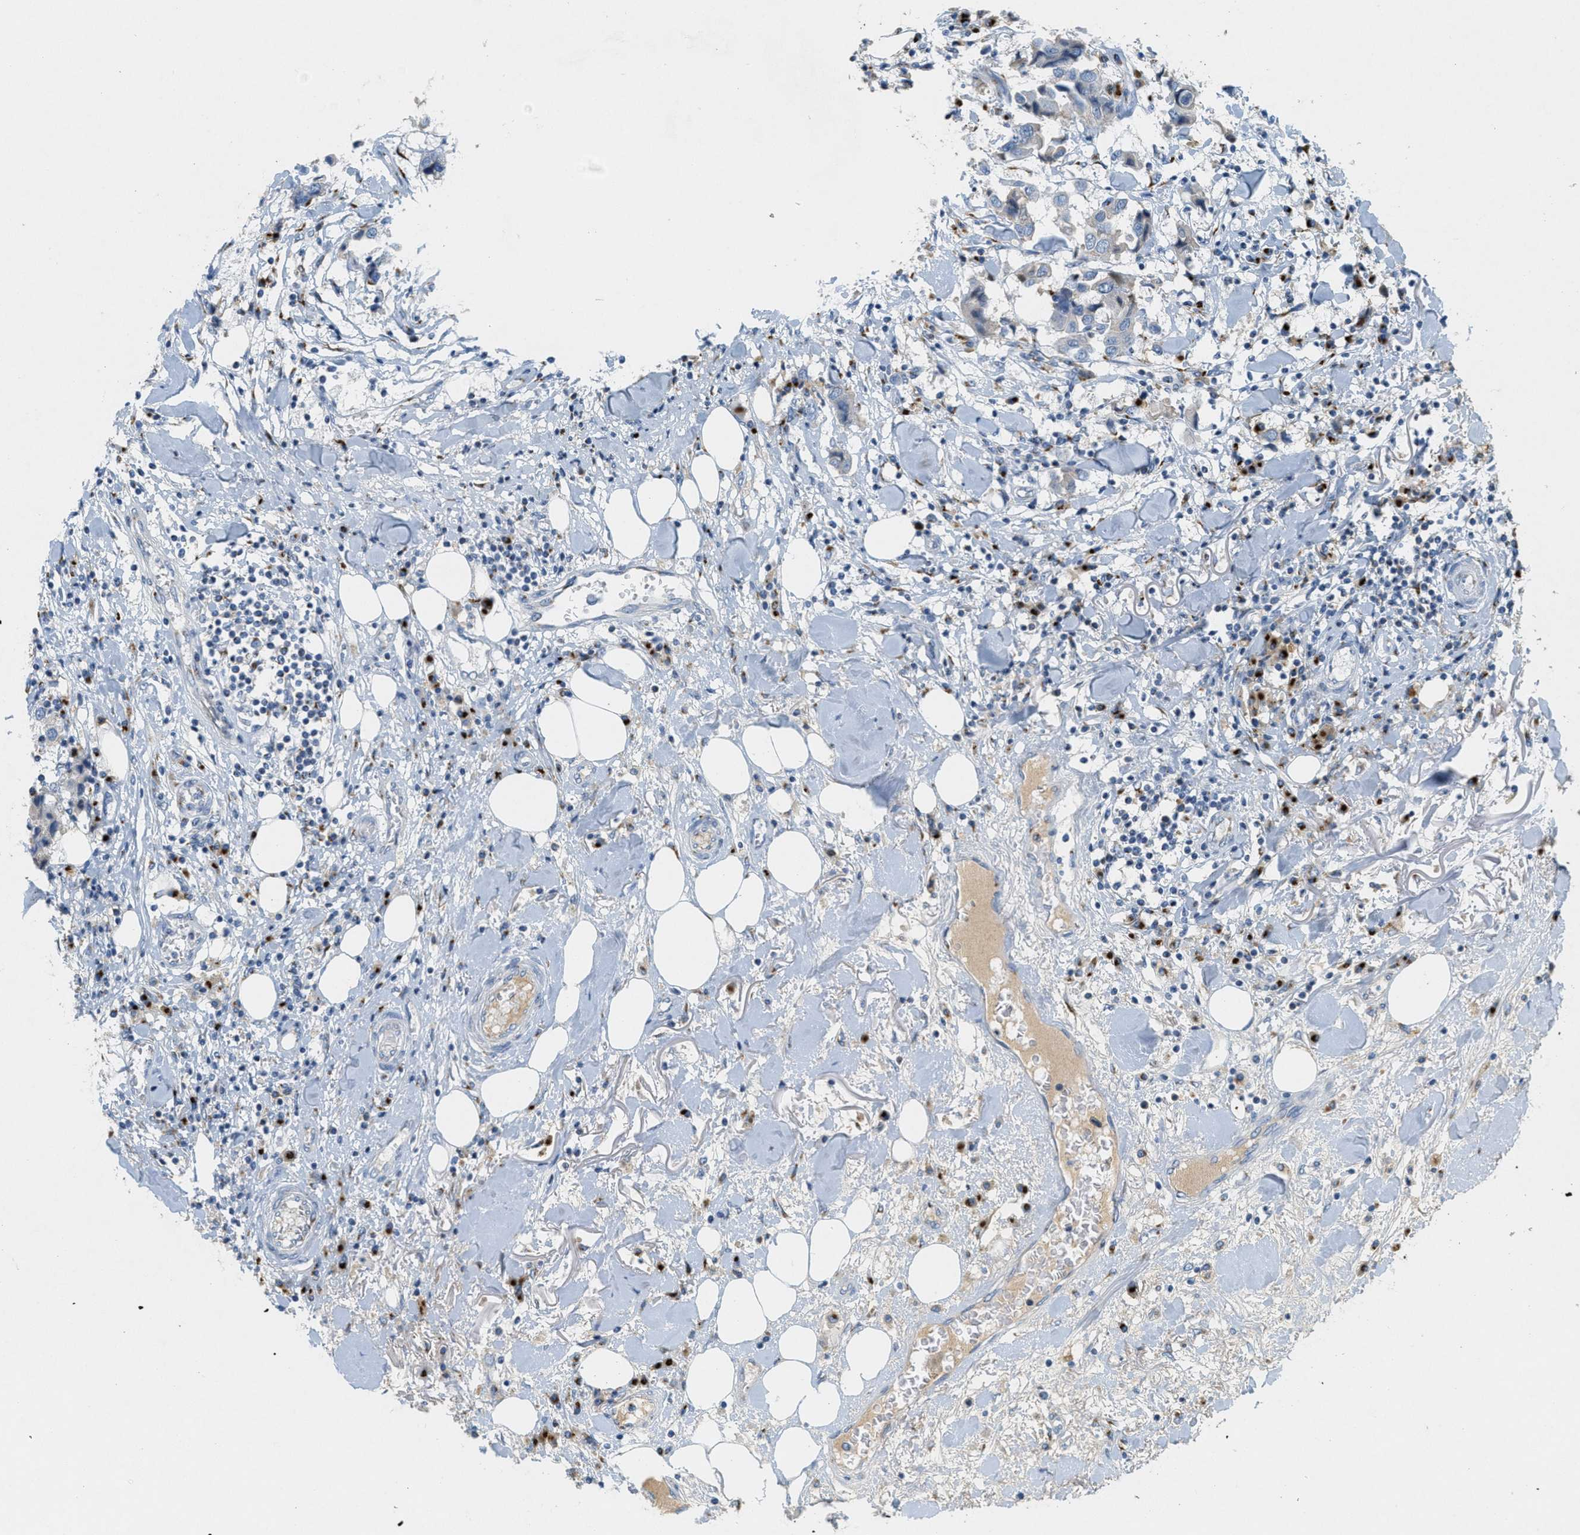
{"staining": {"intensity": "weak", "quantity": "<25%", "location": "cytoplasmic/membranous"}, "tissue": "breast cancer", "cell_type": "Tumor cells", "image_type": "cancer", "snomed": [{"axis": "morphology", "description": "Duct carcinoma"}, {"axis": "topography", "description": "Breast"}], "caption": "An image of human breast cancer is negative for staining in tumor cells.", "gene": "ENTPD4", "patient": {"sex": "female", "age": 80}}